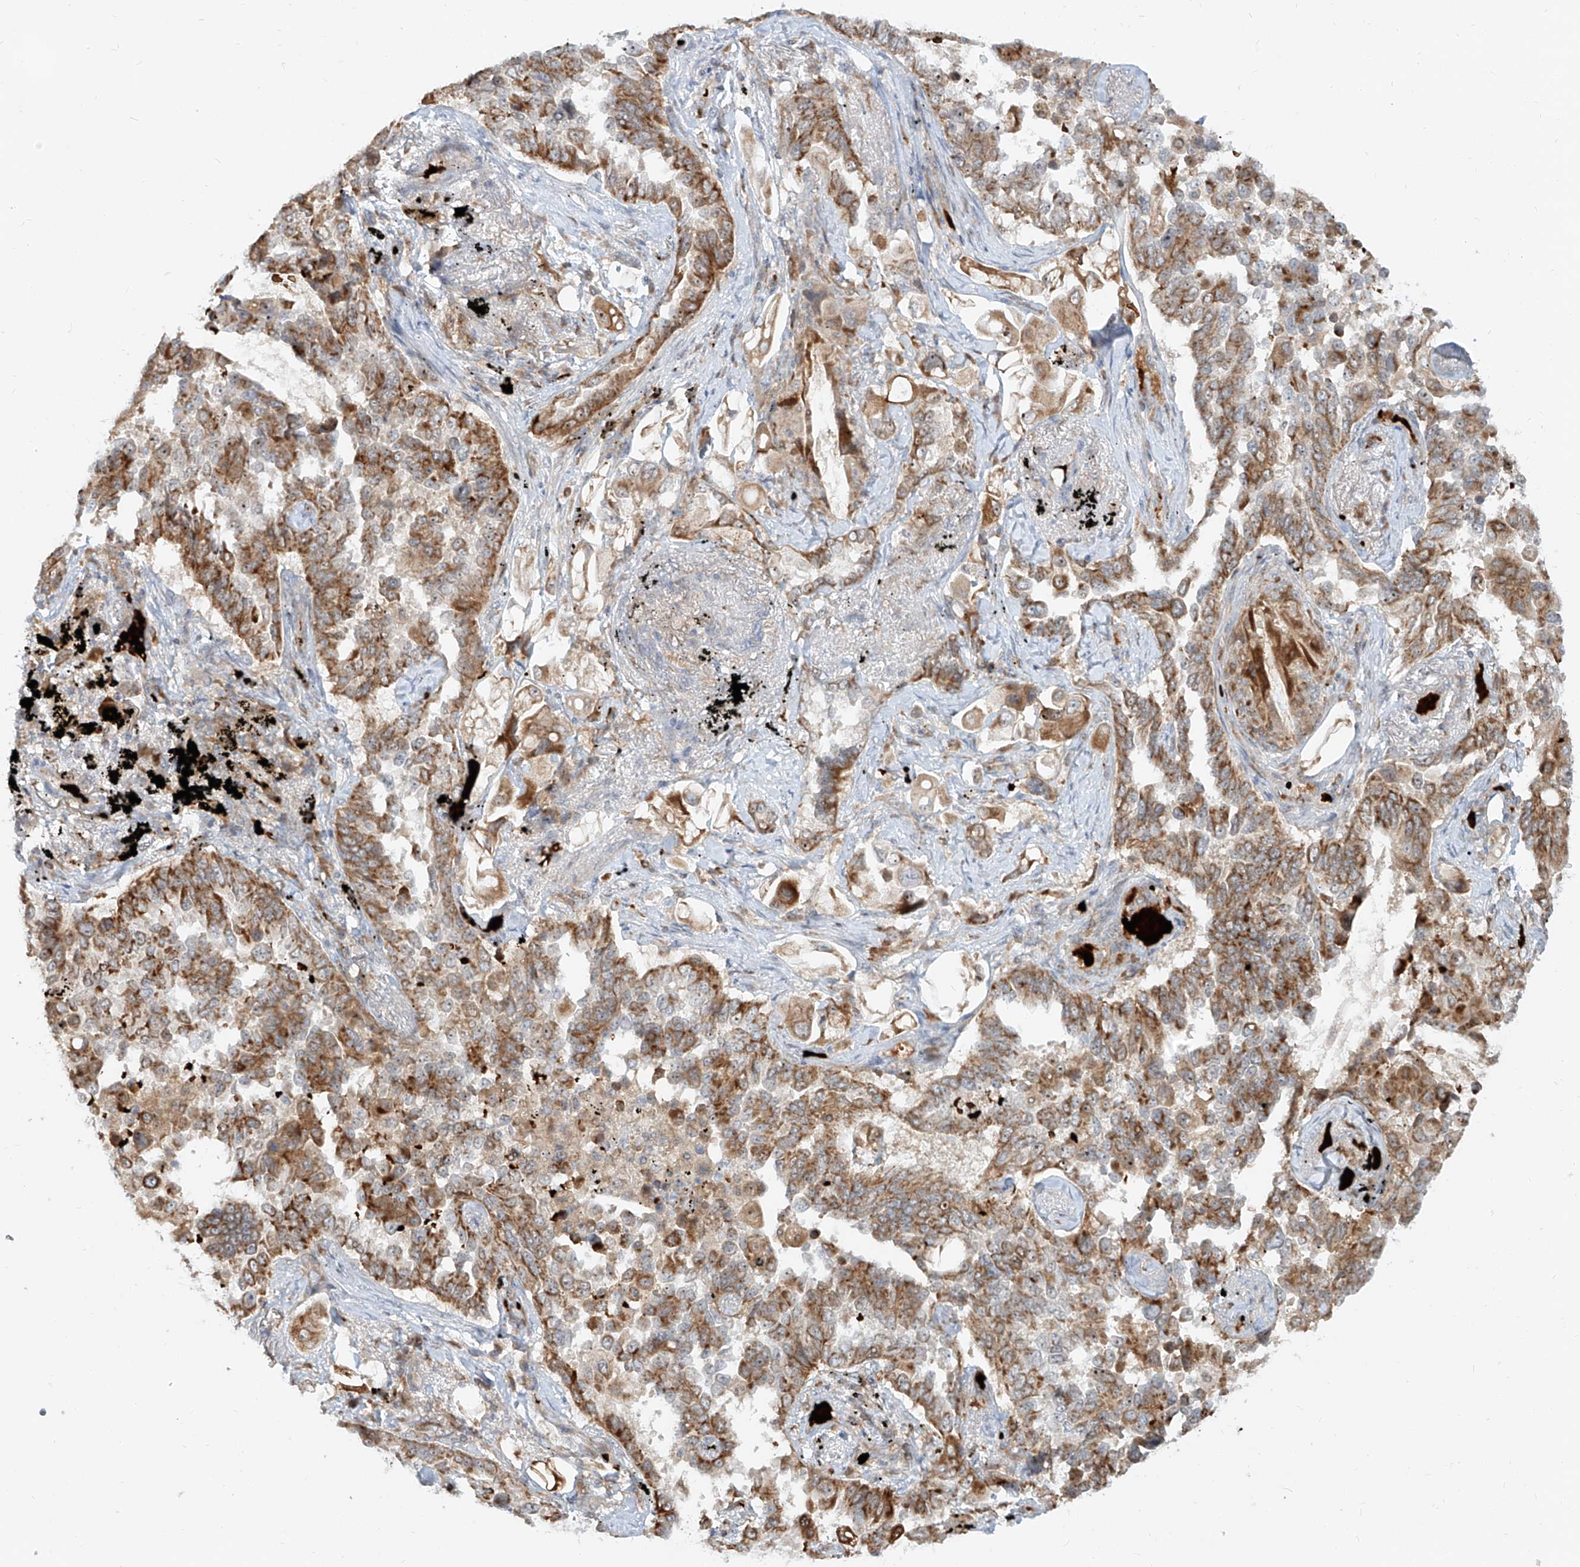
{"staining": {"intensity": "moderate", "quantity": "25%-75%", "location": "cytoplasmic/membranous"}, "tissue": "lung cancer", "cell_type": "Tumor cells", "image_type": "cancer", "snomed": [{"axis": "morphology", "description": "Adenocarcinoma, NOS"}, {"axis": "topography", "description": "Lung"}], "caption": "Immunohistochemistry (IHC) photomicrograph of human lung adenocarcinoma stained for a protein (brown), which shows medium levels of moderate cytoplasmic/membranous staining in approximately 25%-75% of tumor cells.", "gene": "FGD2", "patient": {"sex": "female", "age": 67}}